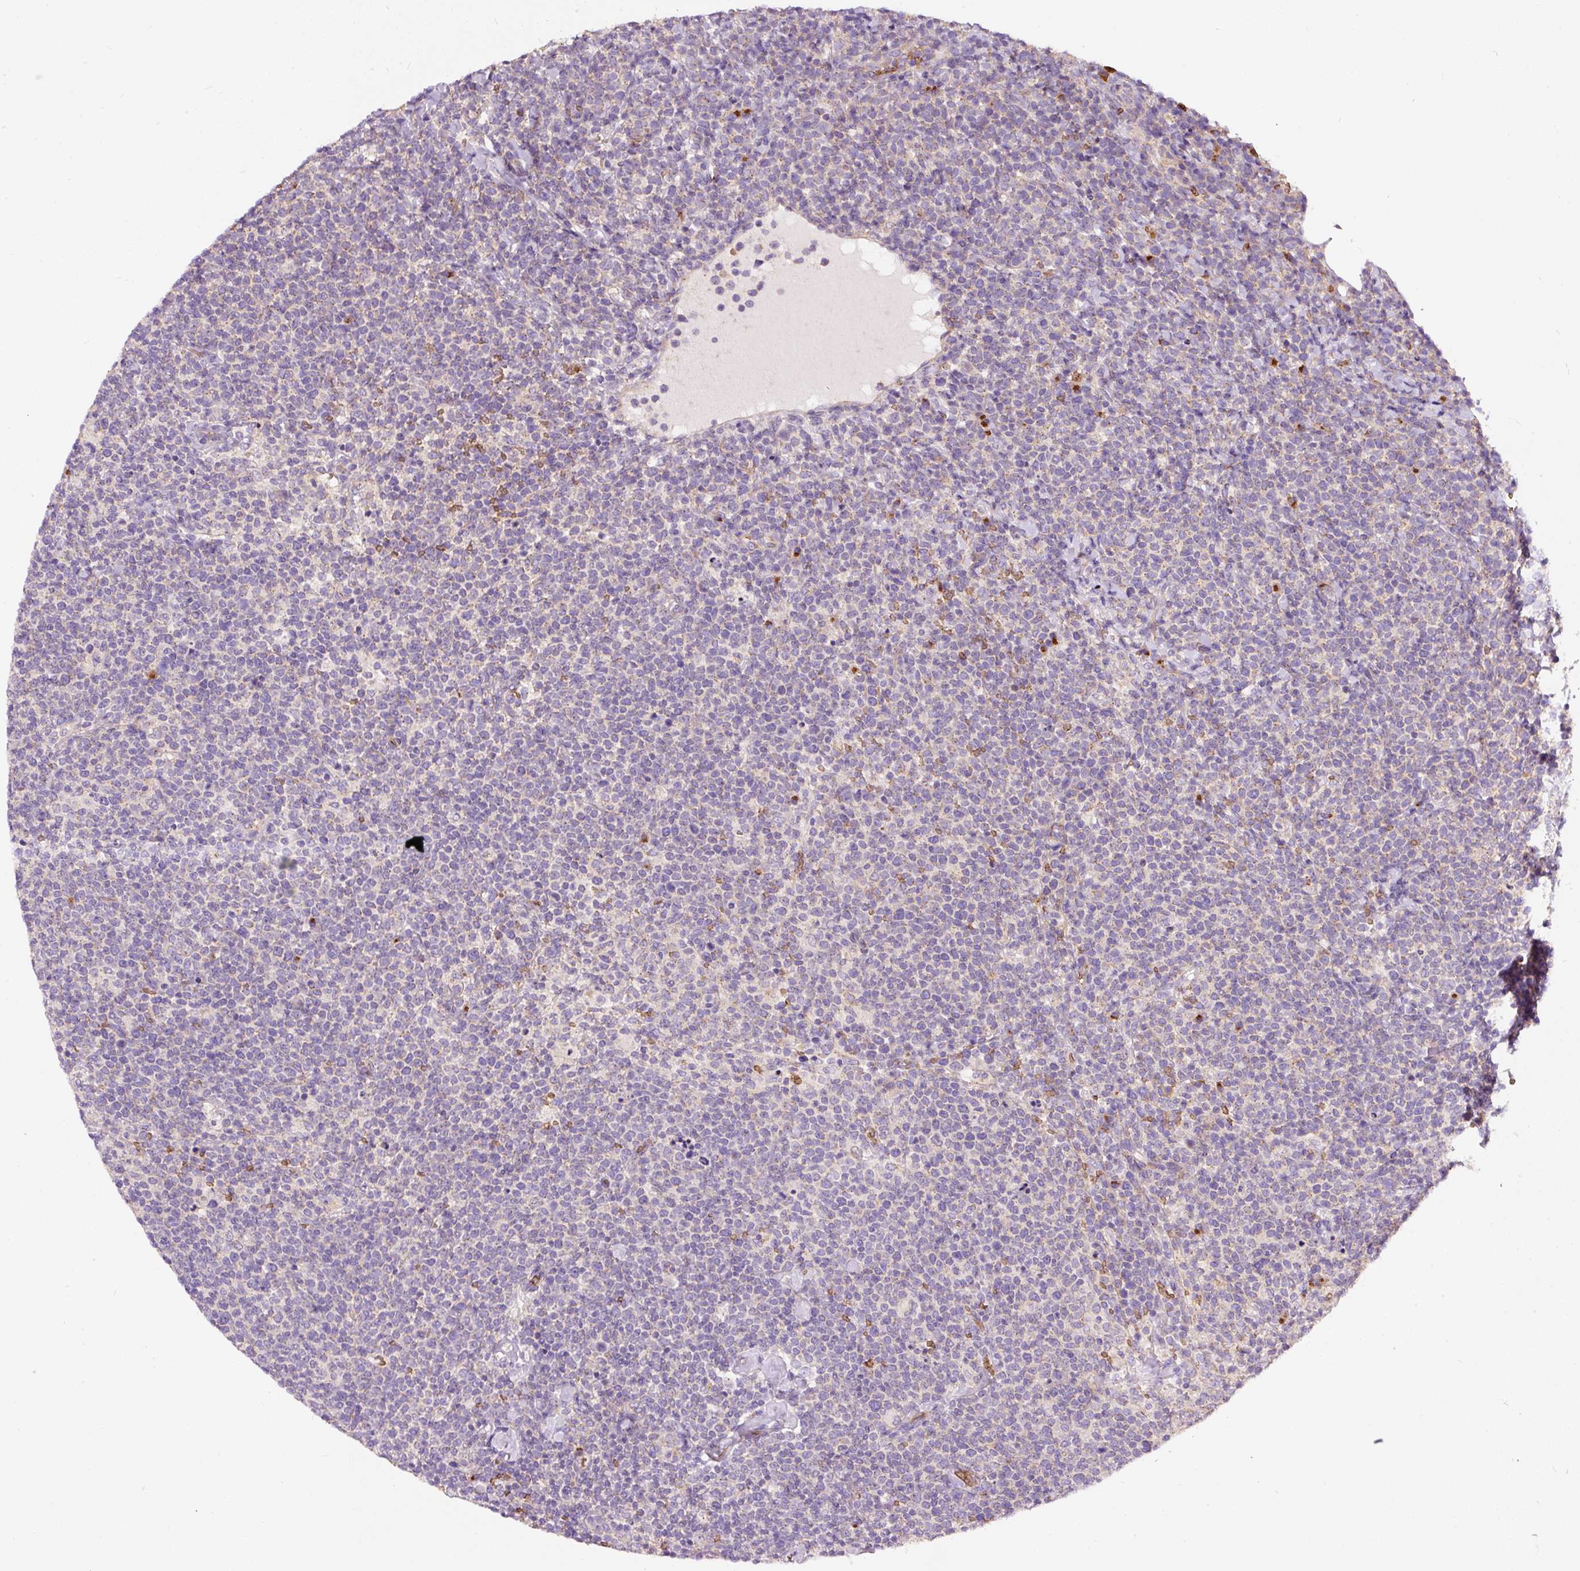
{"staining": {"intensity": "negative", "quantity": "none", "location": "none"}, "tissue": "lymphoma", "cell_type": "Tumor cells", "image_type": "cancer", "snomed": [{"axis": "morphology", "description": "Malignant lymphoma, non-Hodgkin's type, High grade"}, {"axis": "topography", "description": "Lymph node"}], "caption": "An image of human lymphoma is negative for staining in tumor cells.", "gene": "PRRC2A", "patient": {"sex": "male", "age": 61}}